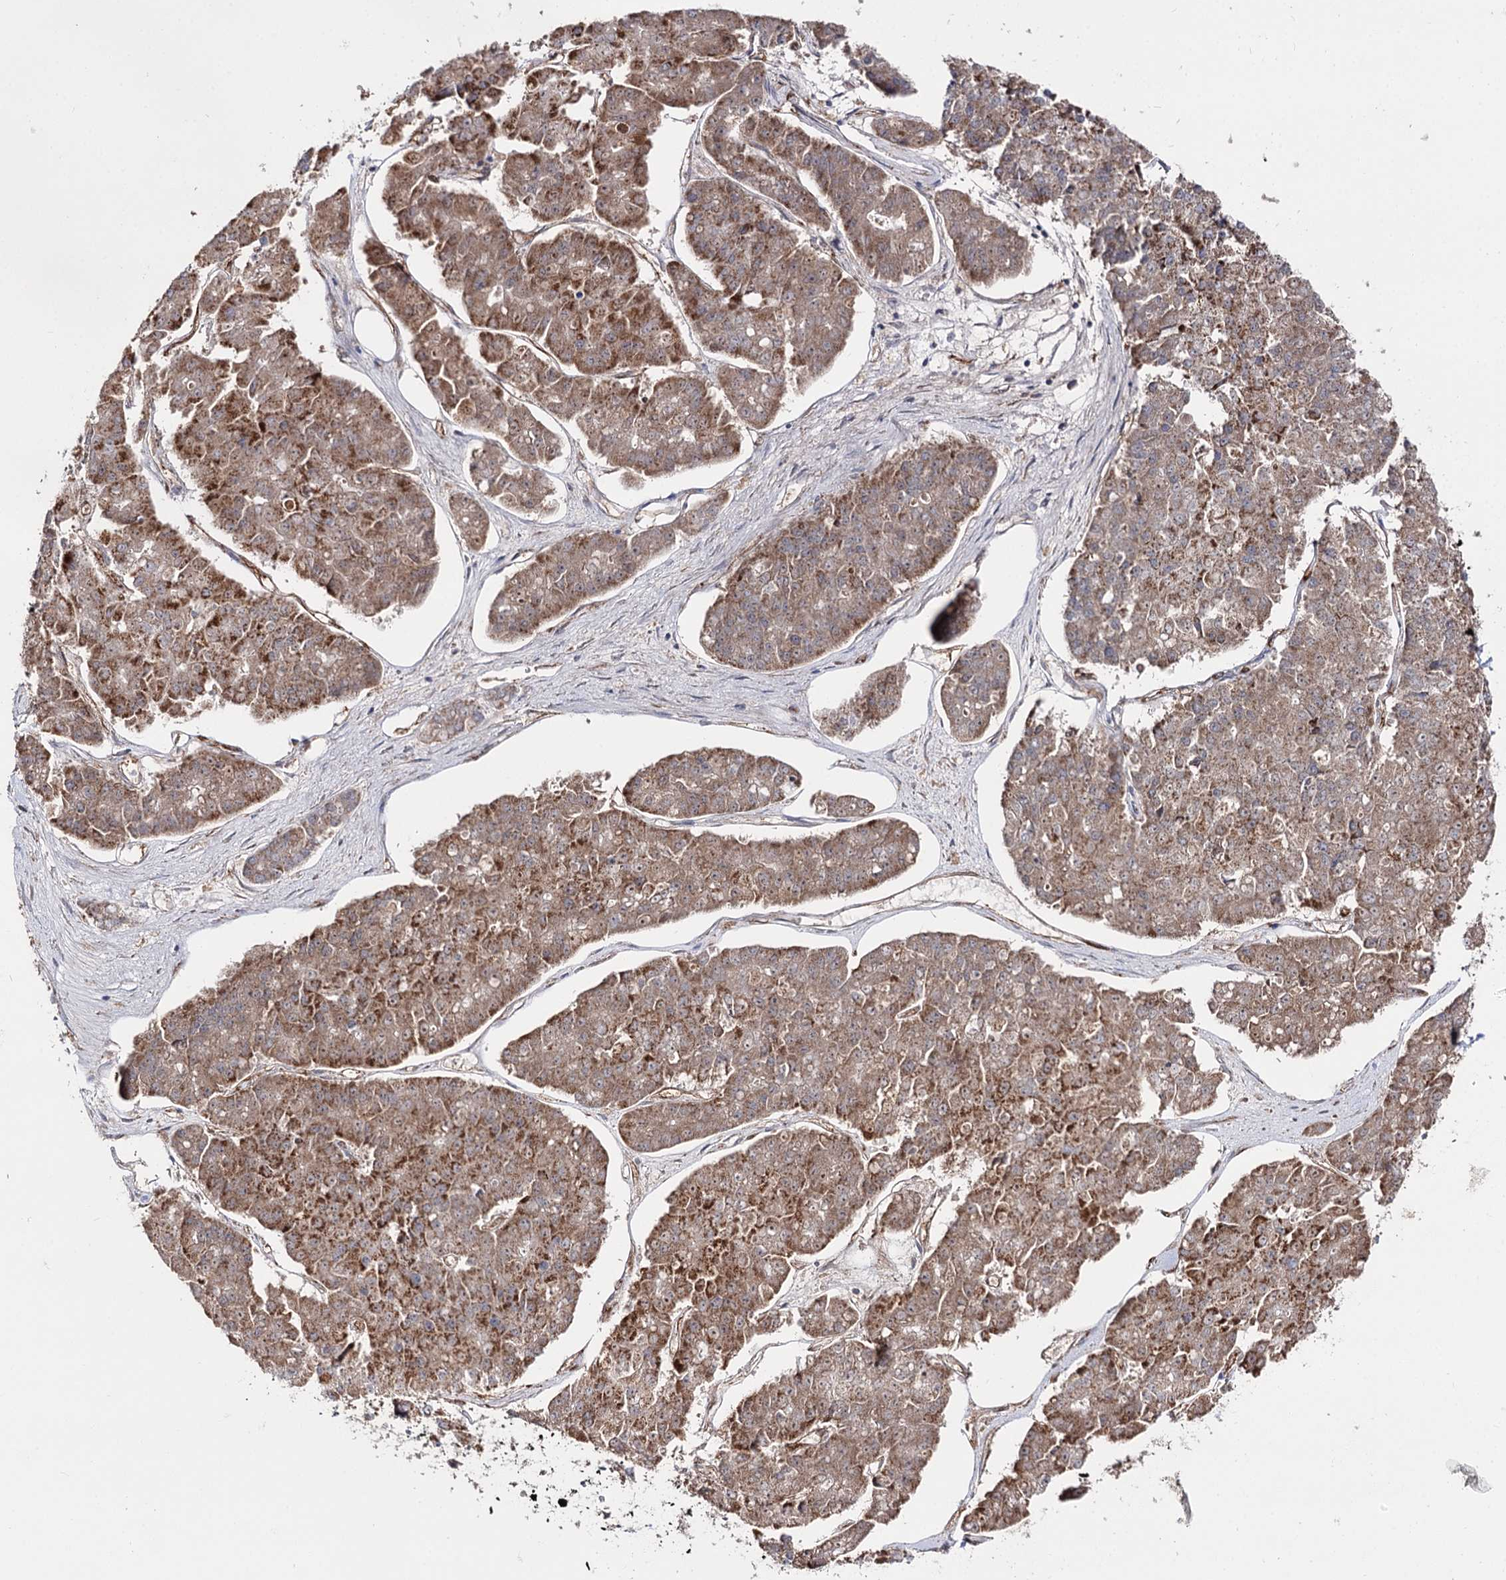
{"staining": {"intensity": "moderate", "quantity": ">75%", "location": "cytoplasmic/membranous"}, "tissue": "pancreatic cancer", "cell_type": "Tumor cells", "image_type": "cancer", "snomed": [{"axis": "morphology", "description": "Adenocarcinoma, NOS"}, {"axis": "topography", "description": "Pancreas"}], "caption": "An IHC histopathology image of tumor tissue is shown. Protein staining in brown labels moderate cytoplasmic/membranous positivity in pancreatic cancer (adenocarcinoma) within tumor cells. (DAB (3,3'-diaminobenzidine) = brown stain, brightfield microscopy at high magnification).", "gene": "CBR4", "patient": {"sex": "male", "age": 50}}